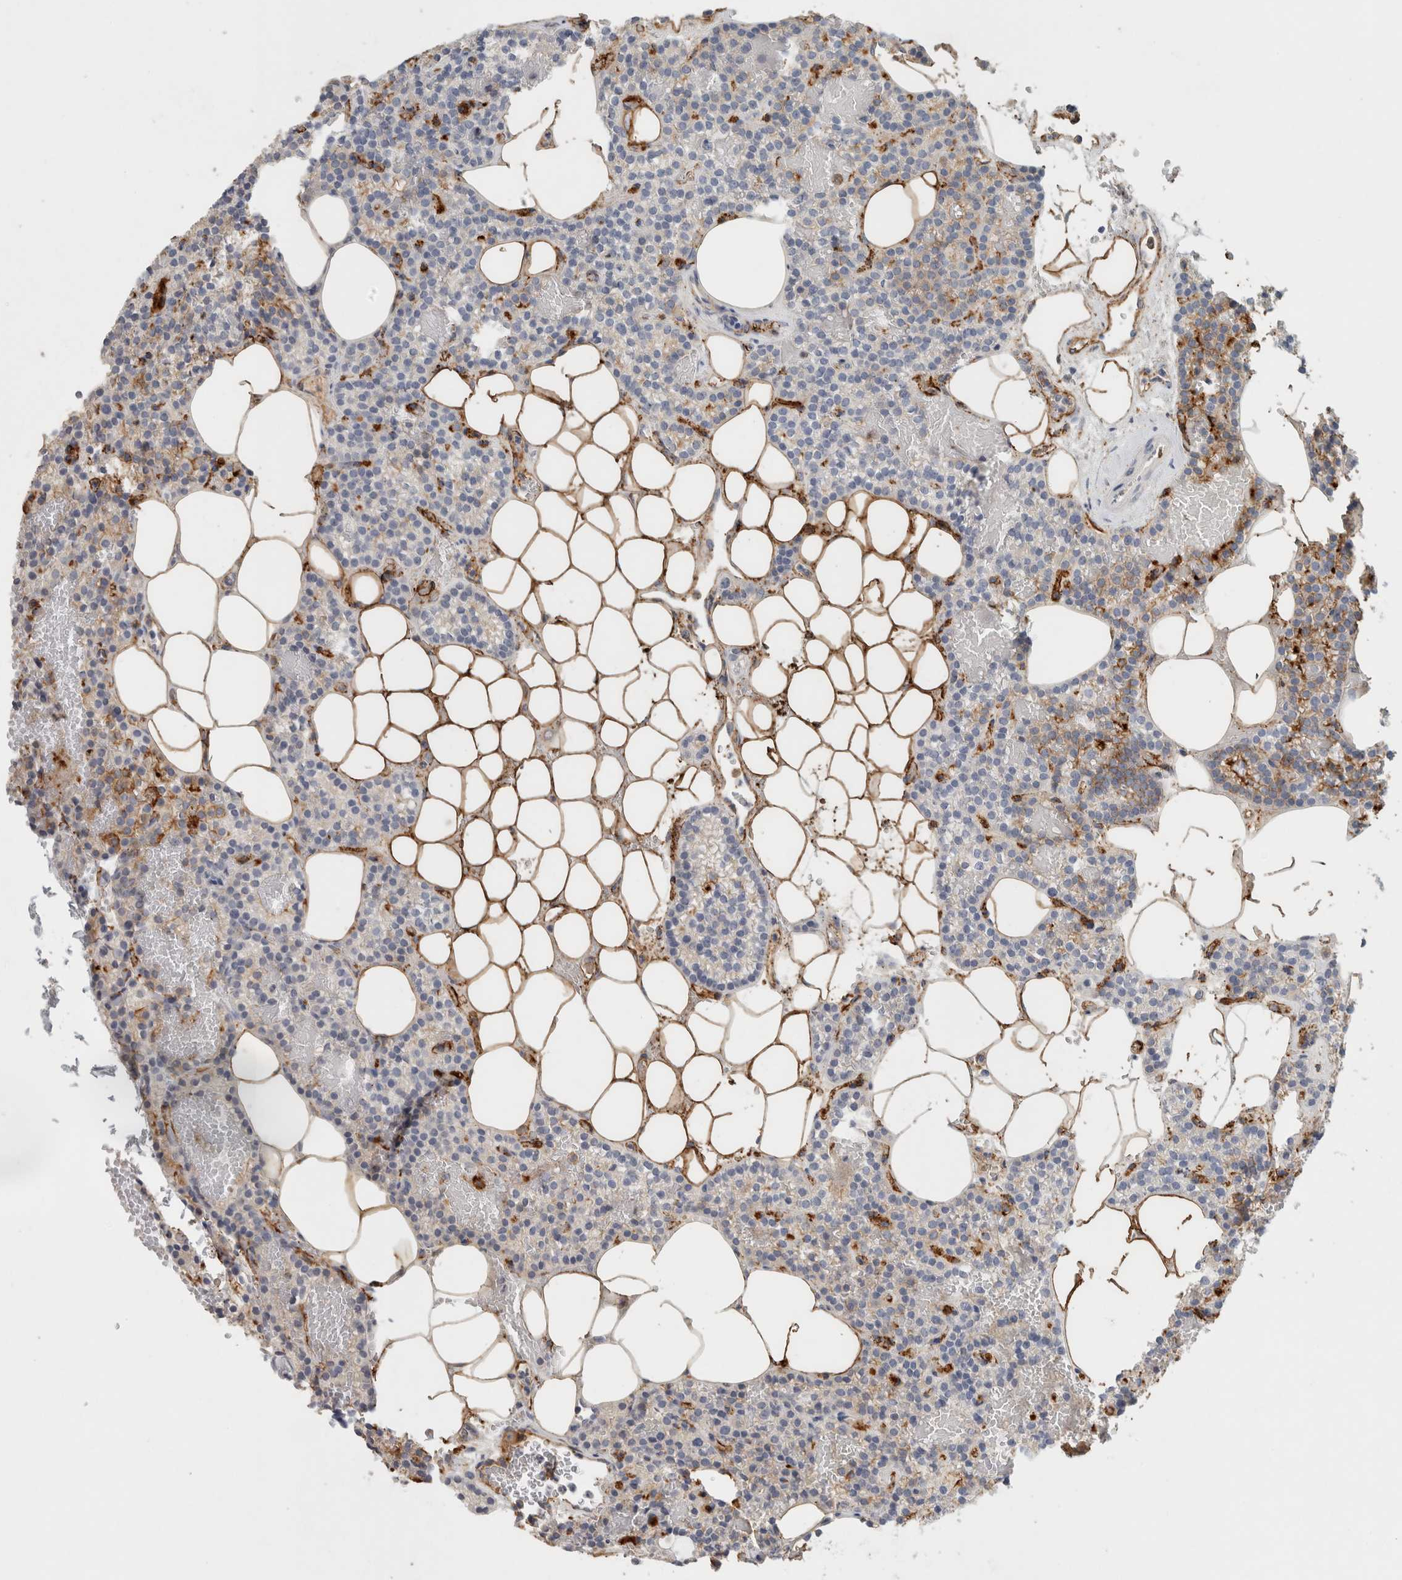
{"staining": {"intensity": "negative", "quantity": "none", "location": "none"}, "tissue": "parathyroid gland", "cell_type": "Glandular cells", "image_type": "normal", "snomed": [{"axis": "morphology", "description": "Normal tissue, NOS"}, {"axis": "topography", "description": "Parathyroid gland"}], "caption": "This is an IHC image of normal parathyroid gland. There is no expression in glandular cells.", "gene": "CD36", "patient": {"sex": "male", "age": 58}}